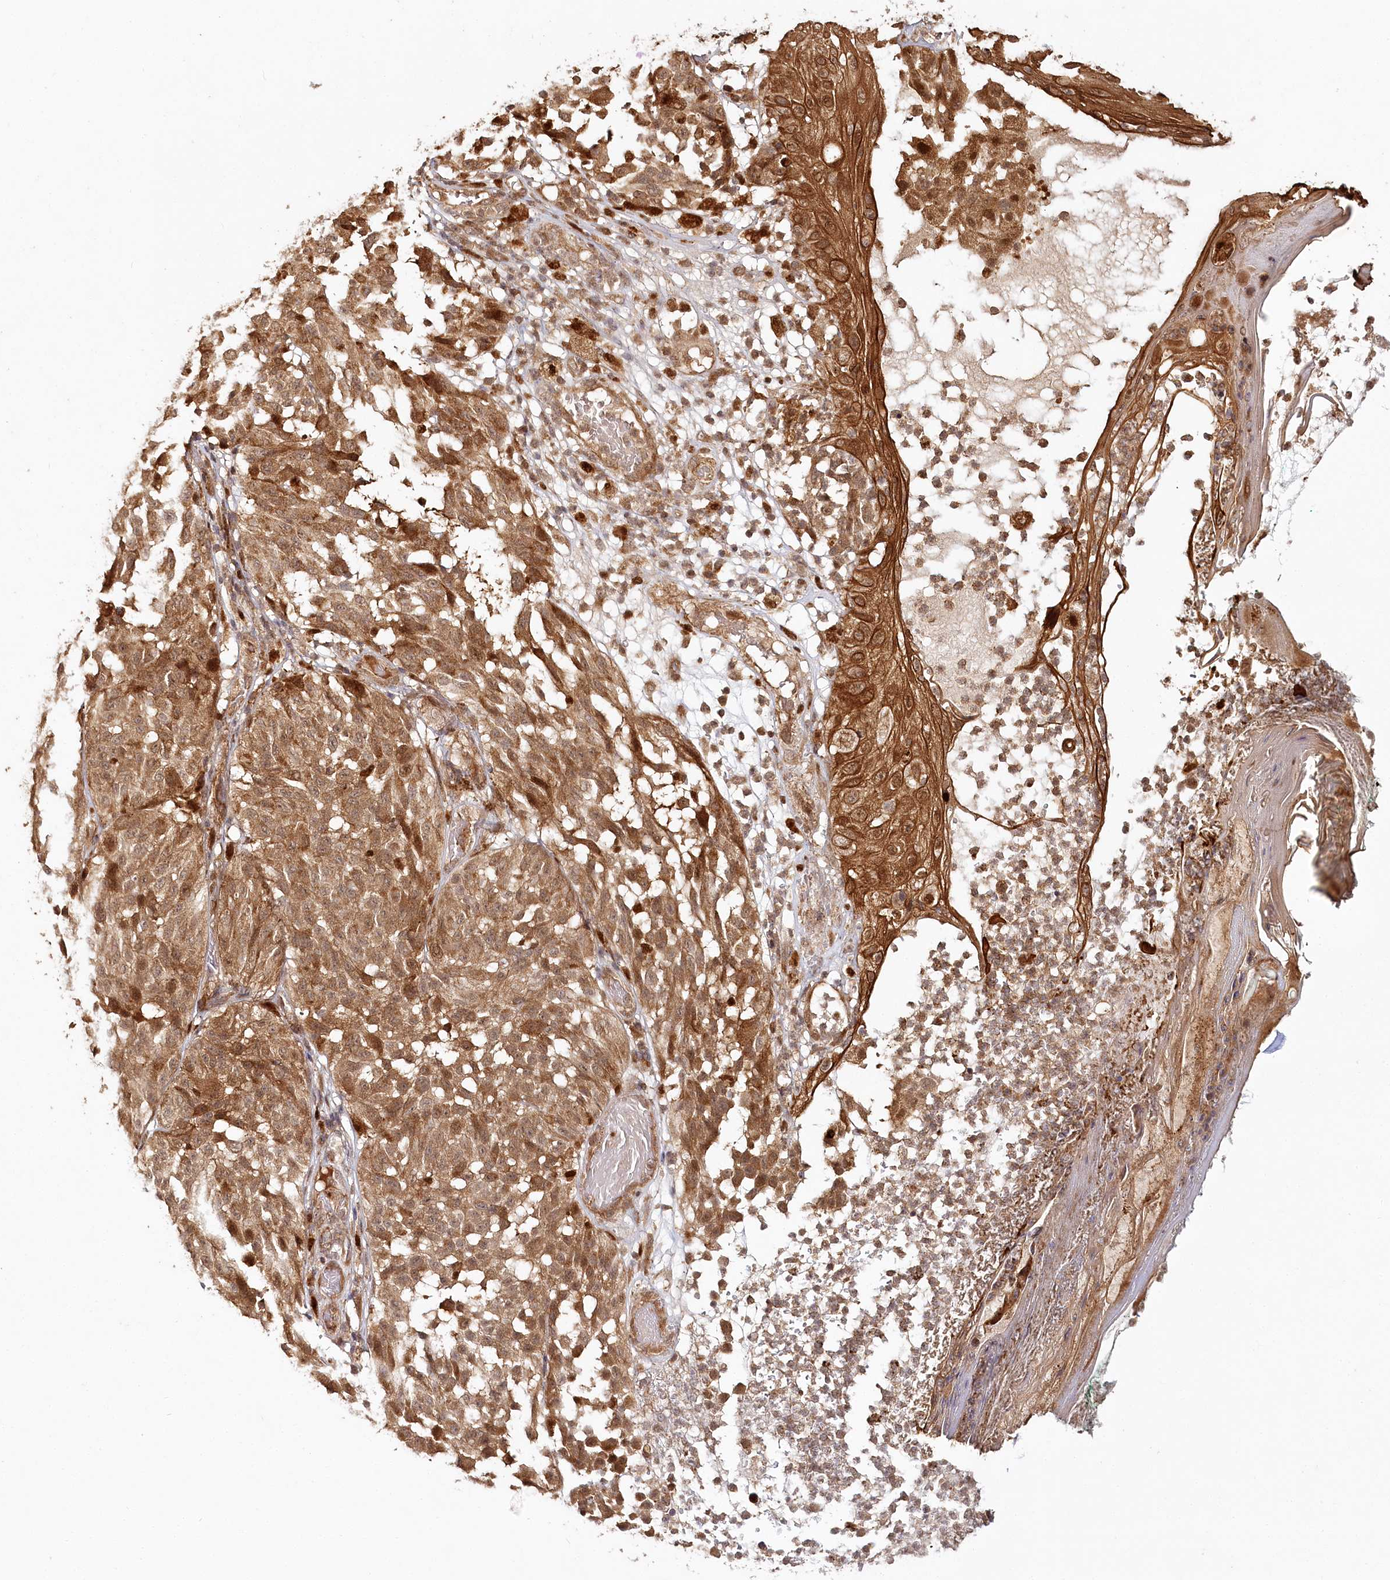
{"staining": {"intensity": "moderate", "quantity": ">75%", "location": "cytoplasmic/membranous,nuclear"}, "tissue": "melanoma", "cell_type": "Tumor cells", "image_type": "cancer", "snomed": [{"axis": "morphology", "description": "Malignant melanoma, NOS"}, {"axis": "topography", "description": "Skin"}], "caption": "Melanoma stained with DAB (3,3'-diaminobenzidine) IHC reveals medium levels of moderate cytoplasmic/membranous and nuclear positivity in about >75% of tumor cells. Immunohistochemistry (ihc) stains the protein of interest in brown and the nuclei are stained blue.", "gene": "ULK2", "patient": {"sex": "female", "age": 46}}